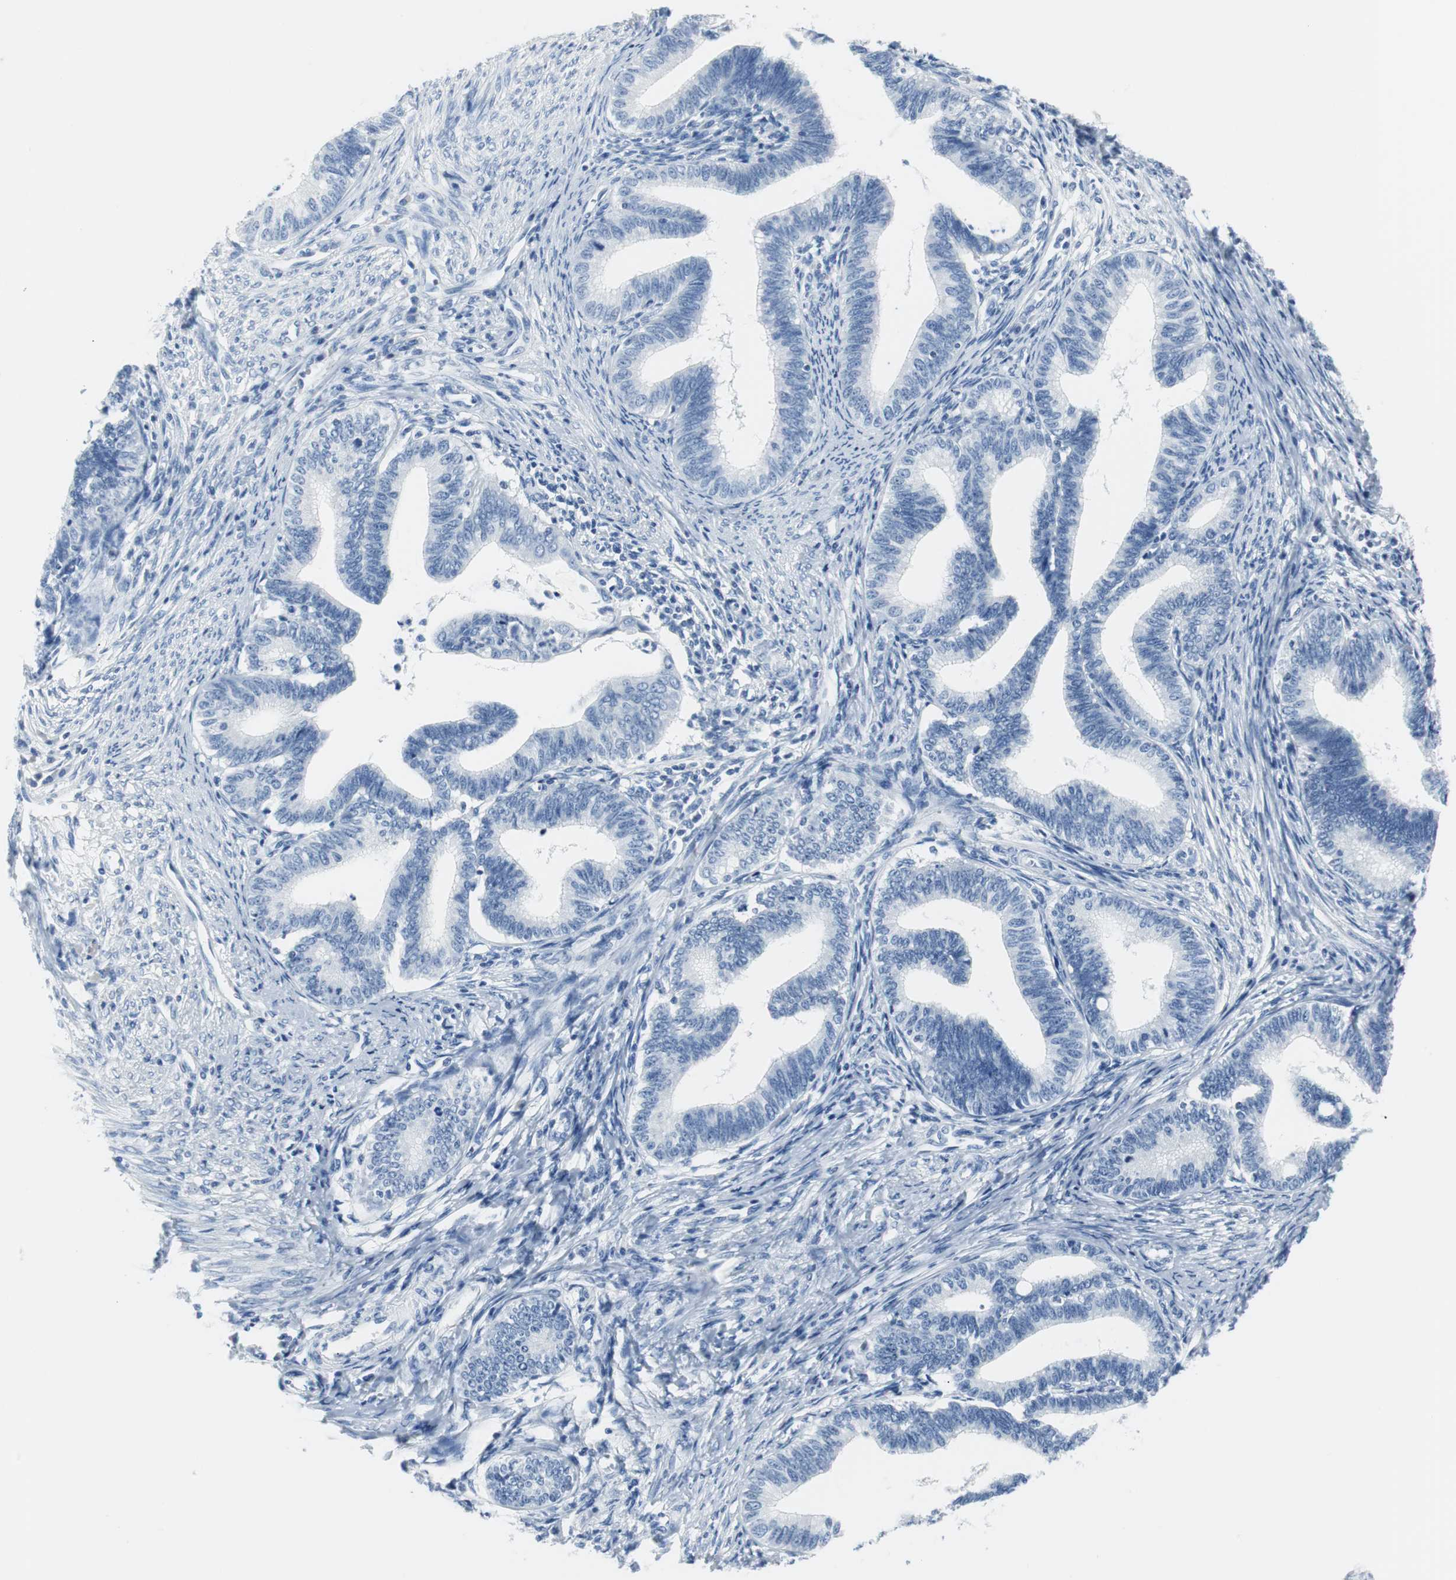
{"staining": {"intensity": "negative", "quantity": "none", "location": "none"}, "tissue": "cervical cancer", "cell_type": "Tumor cells", "image_type": "cancer", "snomed": [{"axis": "morphology", "description": "Adenocarcinoma, NOS"}, {"axis": "topography", "description": "Cervix"}], "caption": "DAB (3,3'-diaminobenzidine) immunohistochemical staining of human cervical cancer shows no significant staining in tumor cells. Nuclei are stained in blue.", "gene": "GAP43", "patient": {"sex": "female", "age": 36}}